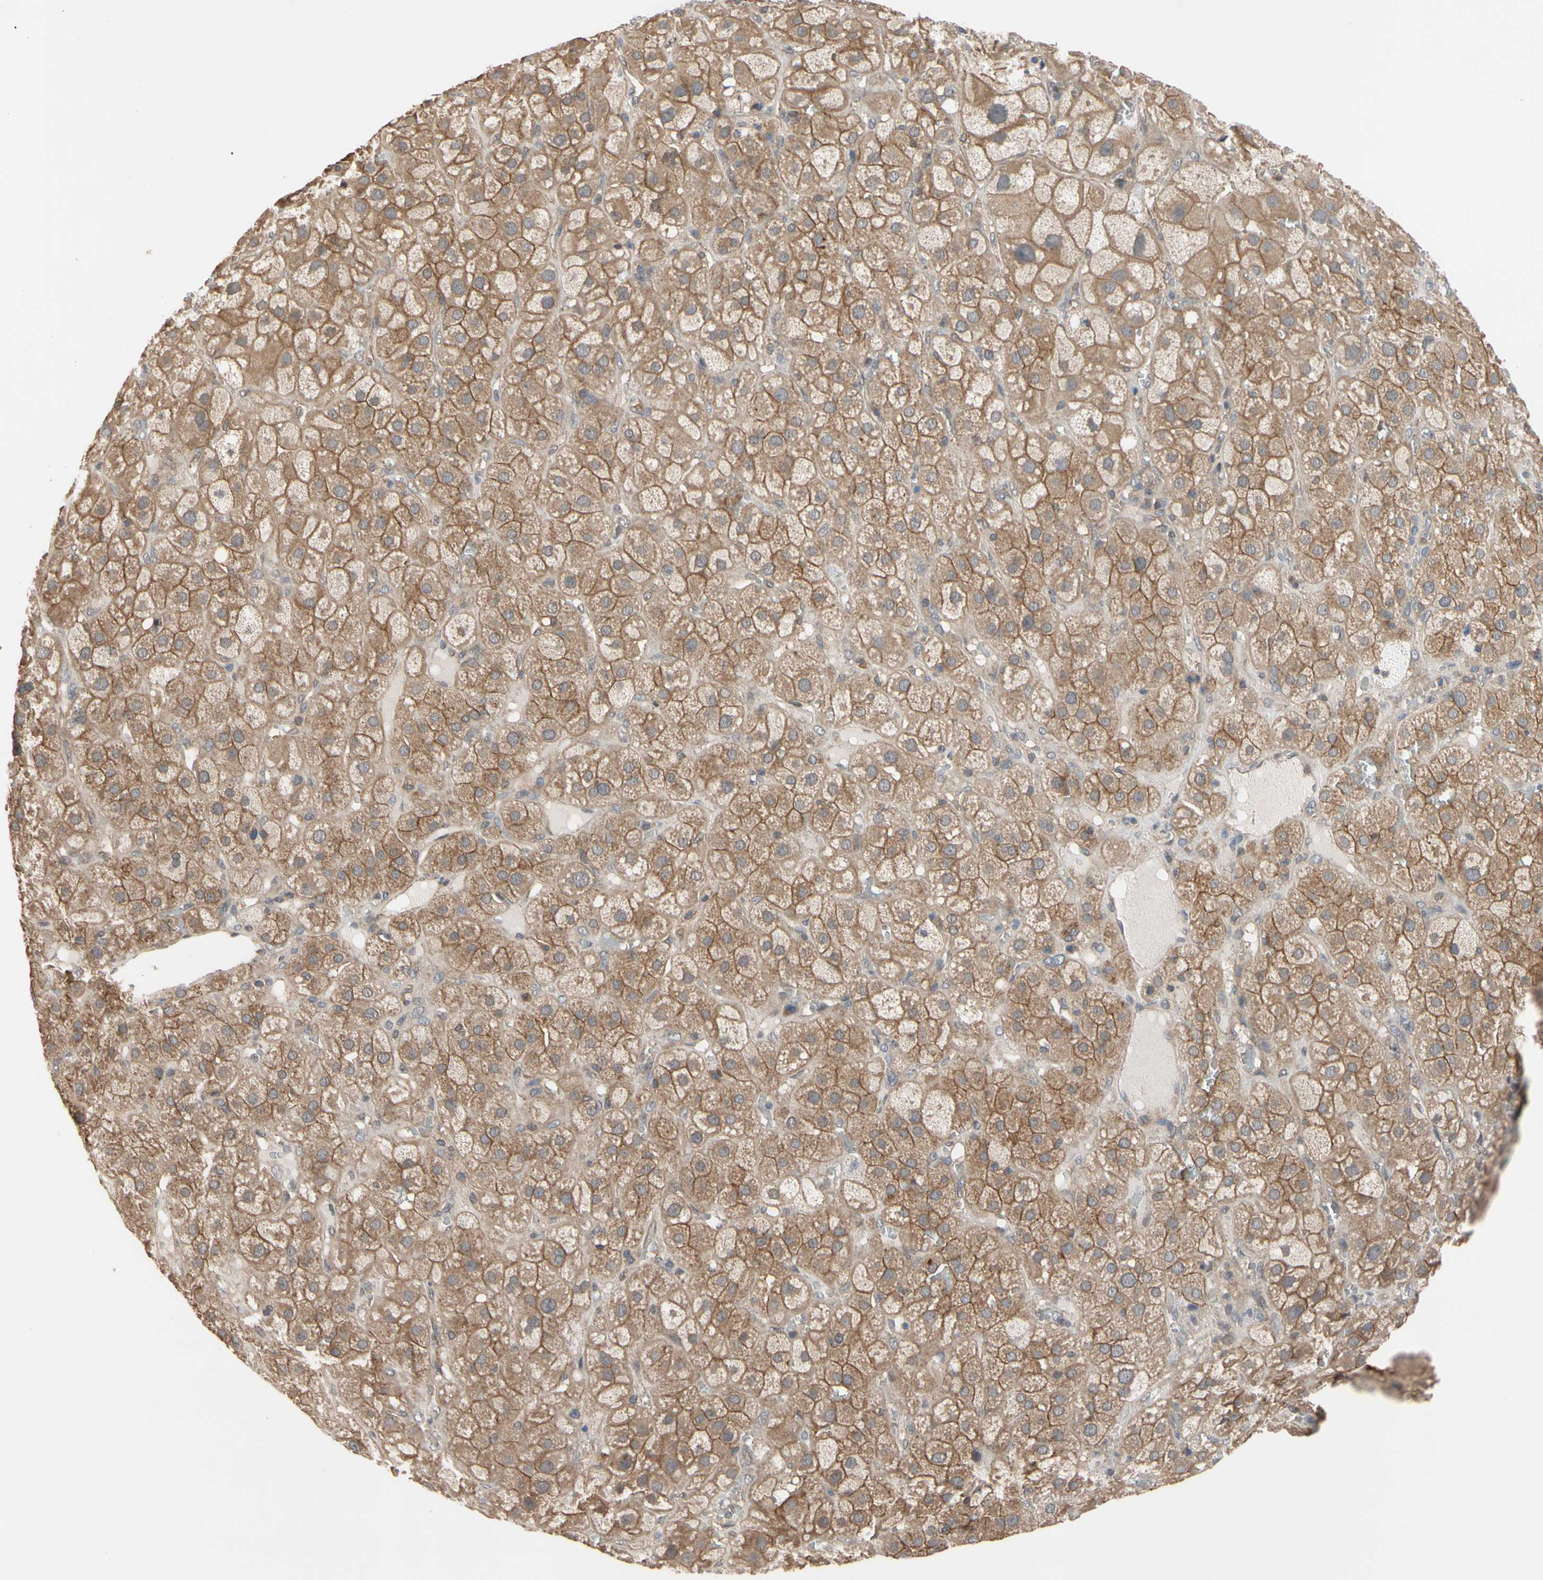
{"staining": {"intensity": "moderate", "quantity": ">75%", "location": "cytoplasmic/membranous"}, "tissue": "adrenal gland", "cell_type": "Glandular cells", "image_type": "normal", "snomed": [{"axis": "morphology", "description": "Normal tissue, NOS"}, {"axis": "topography", "description": "Adrenal gland"}], "caption": "Immunohistochemistry of normal human adrenal gland demonstrates medium levels of moderate cytoplasmic/membranous expression in about >75% of glandular cells.", "gene": "DPP8", "patient": {"sex": "female", "age": 47}}